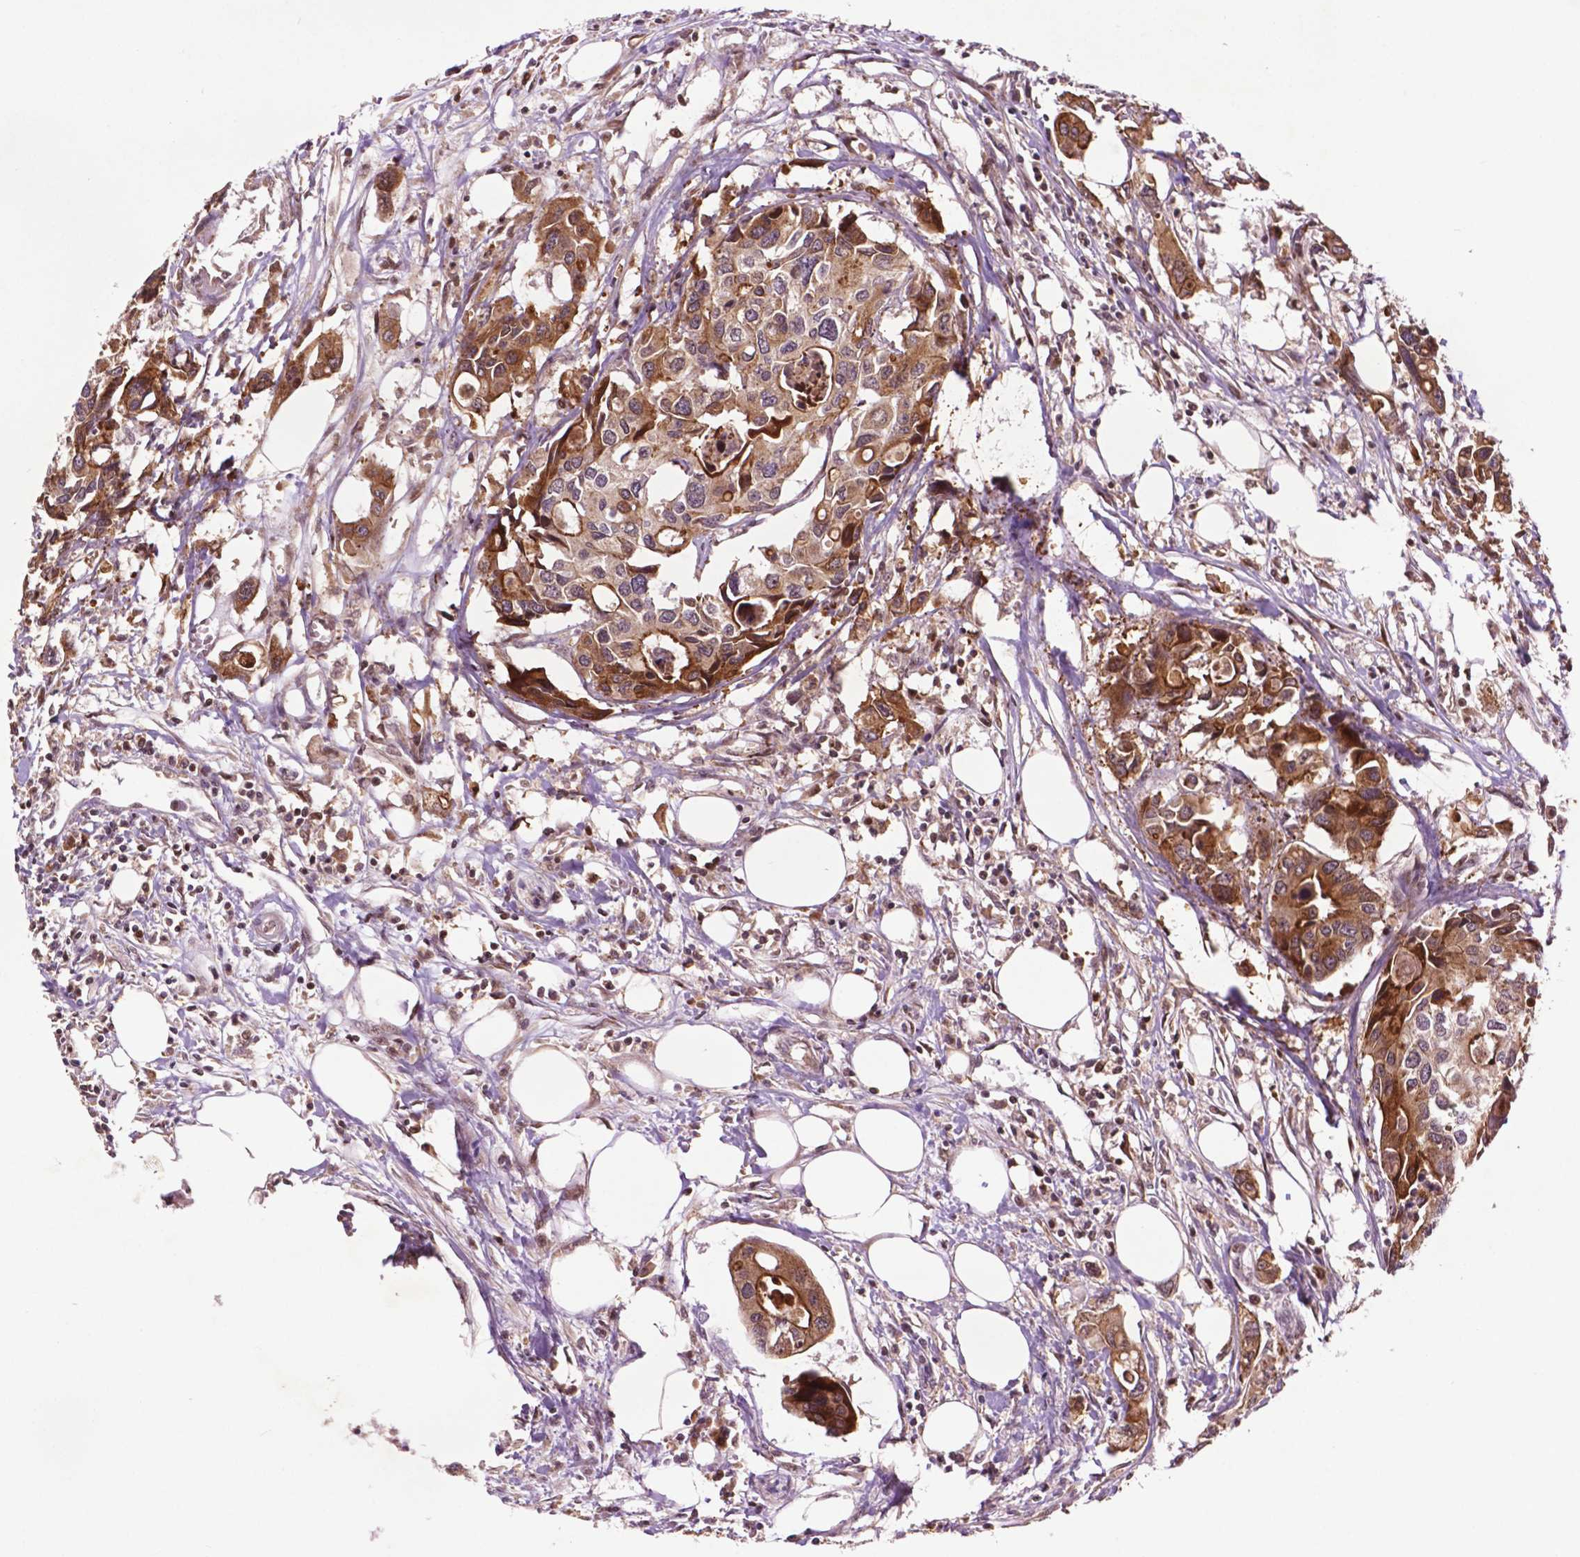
{"staining": {"intensity": "moderate", "quantity": ">75%", "location": "cytoplasmic/membranous"}, "tissue": "colorectal cancer", "cell_type": "Tumor cells", "image_type": "cancer", "snomed": [{"axis": "morphology", "description": "Adenocarcinoma, NOS"}, {"axis": "topography", "description": "Colon"}], "caption": "Brown immunohistochemical staining in human colorectal adenocarcinoma displays moderate cytoplasmic/membranous staining in approximately >75% of tumor cells.", "gene": "TMX2", "patient": {"sex": "male", "age": 77}}